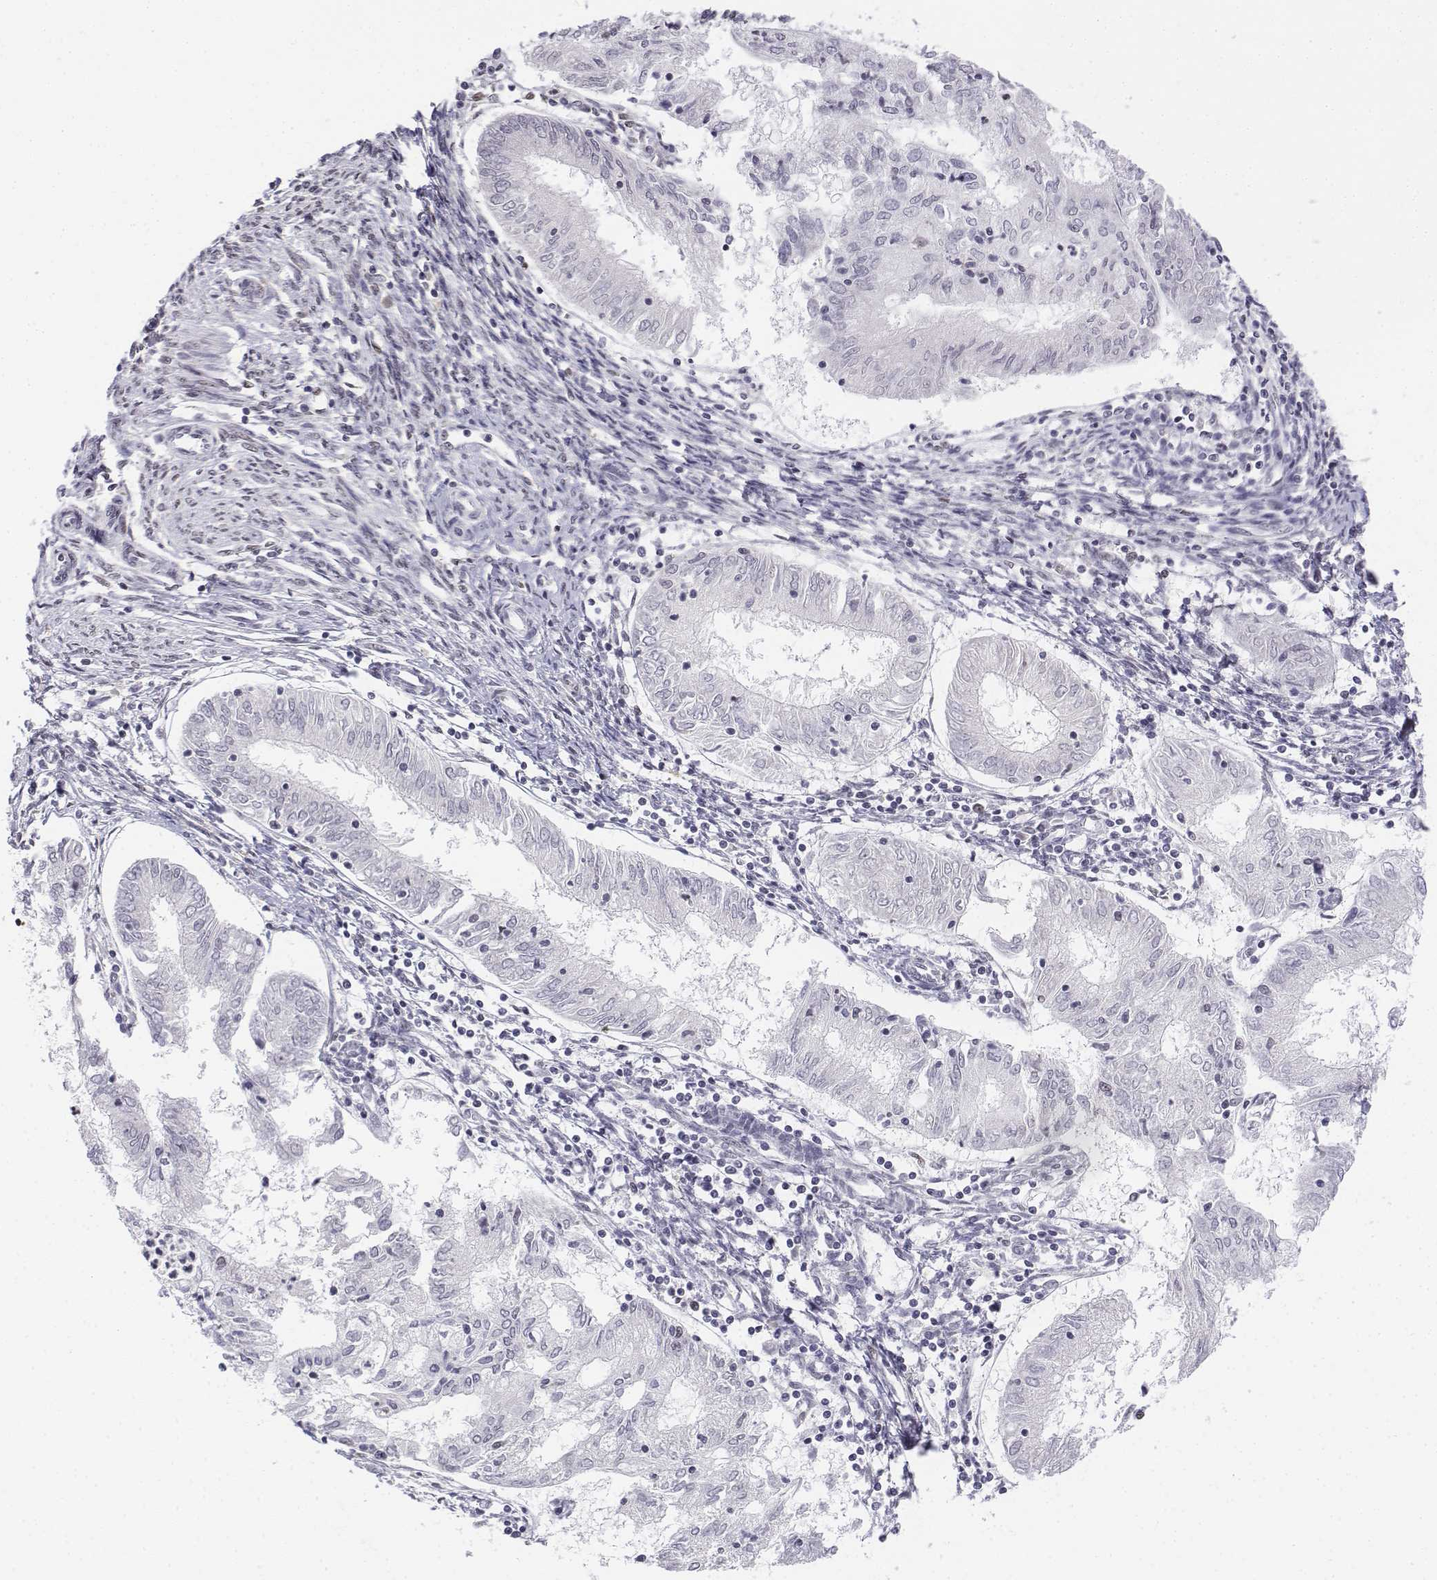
{"staining": {"intensity": "weak", "quantity": "<25%", "location": "nuclear"}, "tissue": "endometrial cancer", "cell_type": "Tumor cells", "image_type": "cancer", "snomed": [{"axis": "morphology", "description": "Adenocarcinoma, NOS"}, {"axis": "topography", "description": "Endometrium"}], "caption": "Endometrial adenocarcinoma stained for a protein using immunohistochemistry shows no expression tumor cells.", "gene": "SETD1A", "patient": {"sex": "female", "age": 68}}